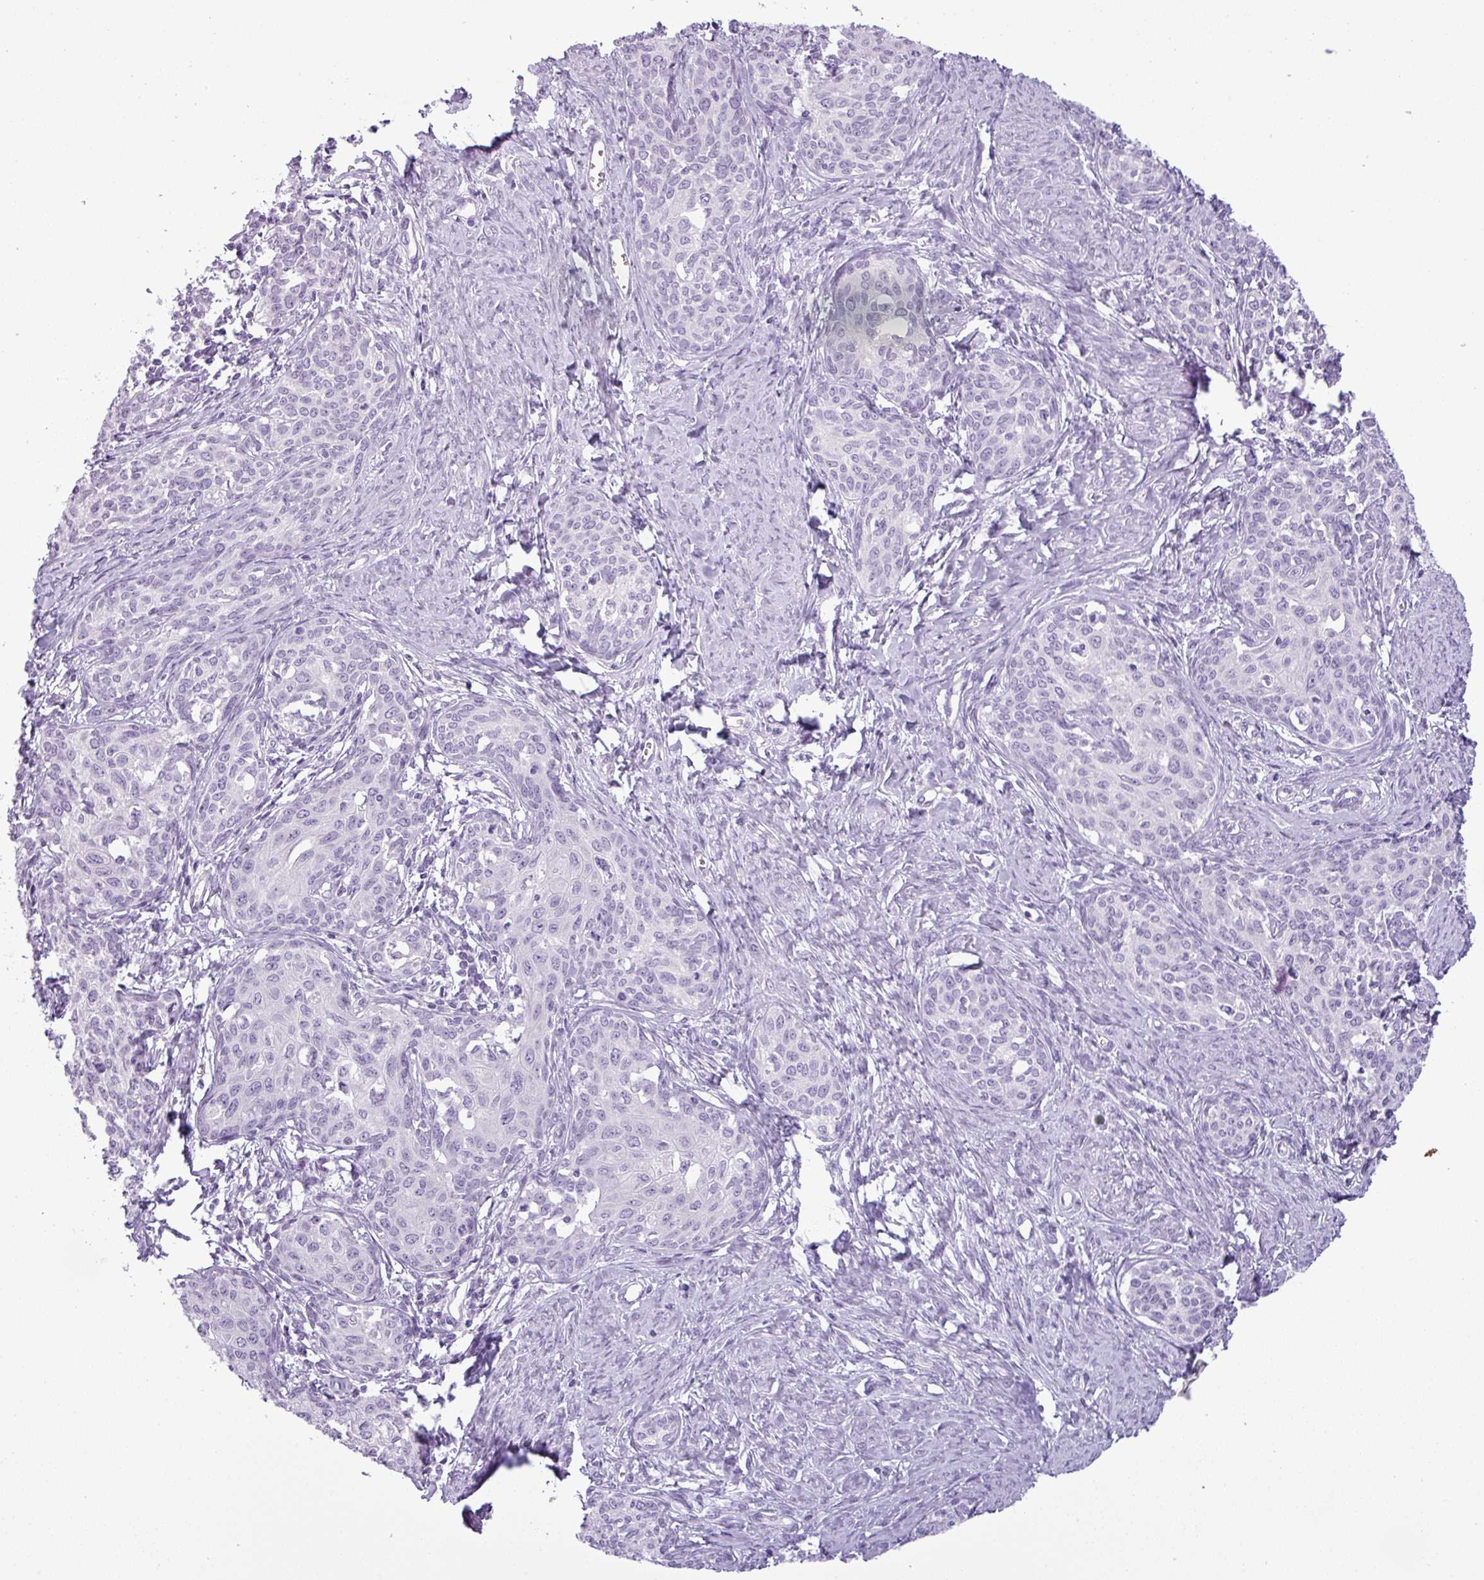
{"staining": {"intensity": "negative", "quantity": "none", "location": "none"}, "tissue": "cervical cancer", "cell_type": "Tumor cells", "image_type": "cancer", "snomed": [{"axis": "morphology", "description": "Squamous cell carcinoma, NOS"}, {"axis": "morphology", "description": "Adenocarcinoma, NOS"}, {"axis": "topography", "description": "Cervix"}], "caption": "IHC micrograph of neoplastic tissue: human cervical cancer stained with DAB displays no significant protein expression in tumor cells.", "gene": "CDH16", "patient": {"sex": "female", "age": 52}}